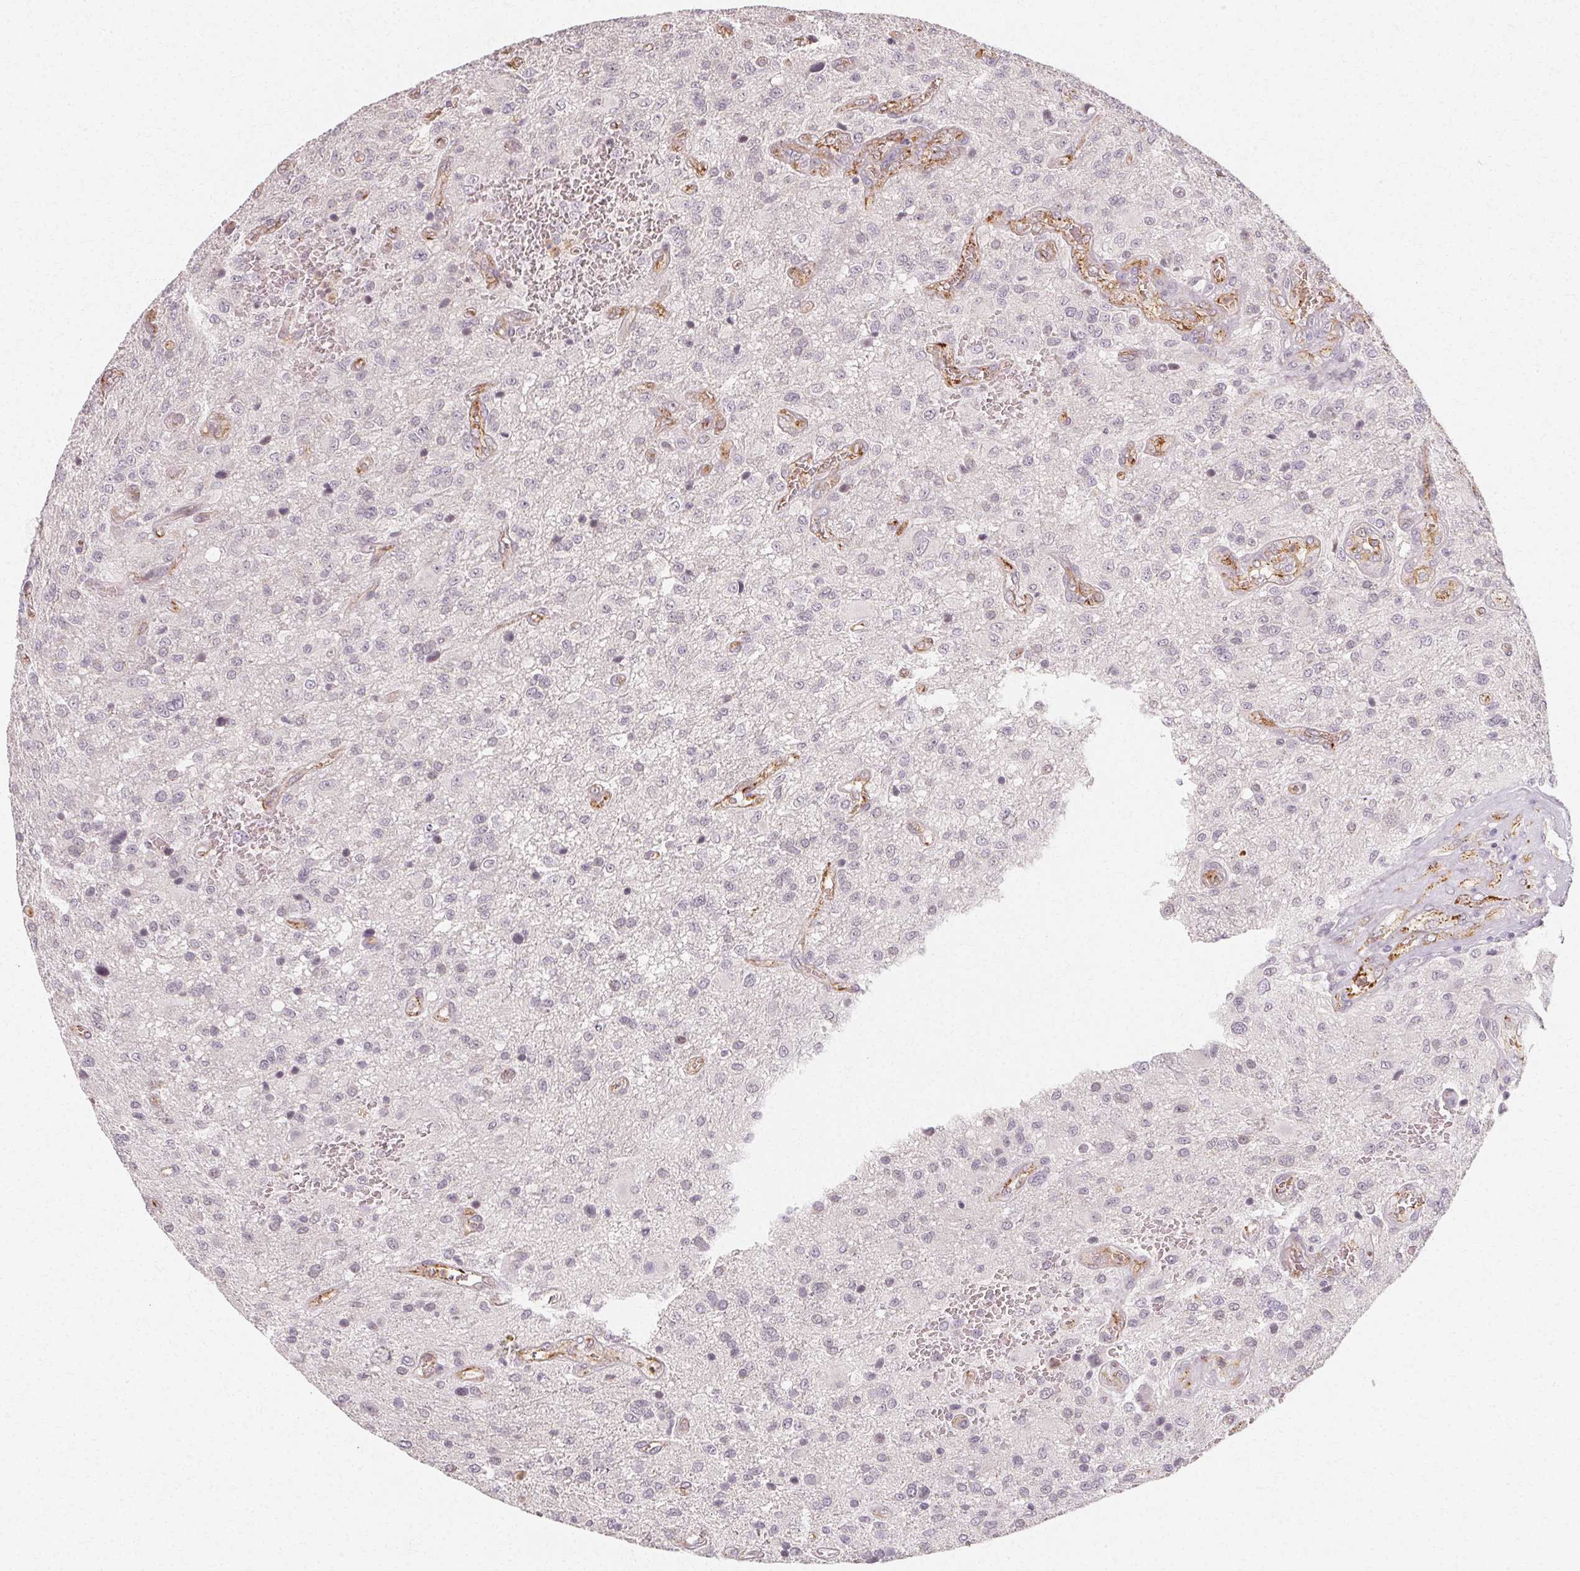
{"staining": {"intensity": "negative", "quantity": "none", "location": "none"}, "tissue": "glioma", "cell_type": "Tumor cells", "image_type": "cancer", "snomed": [{"axis": "morphology", "description": "Glioma, malignant, Low grade"}, {"axis": "topography", "description": "Brain"}], "caption": "Immunohistochemistry (IHC) photomicrograph of human low-grade glioma (malignant) stained for a protein (brown), which shows no positivity in tumor cells.", "gene": "CLCNKB", "patient": {"sex": "male", "age": 66}}